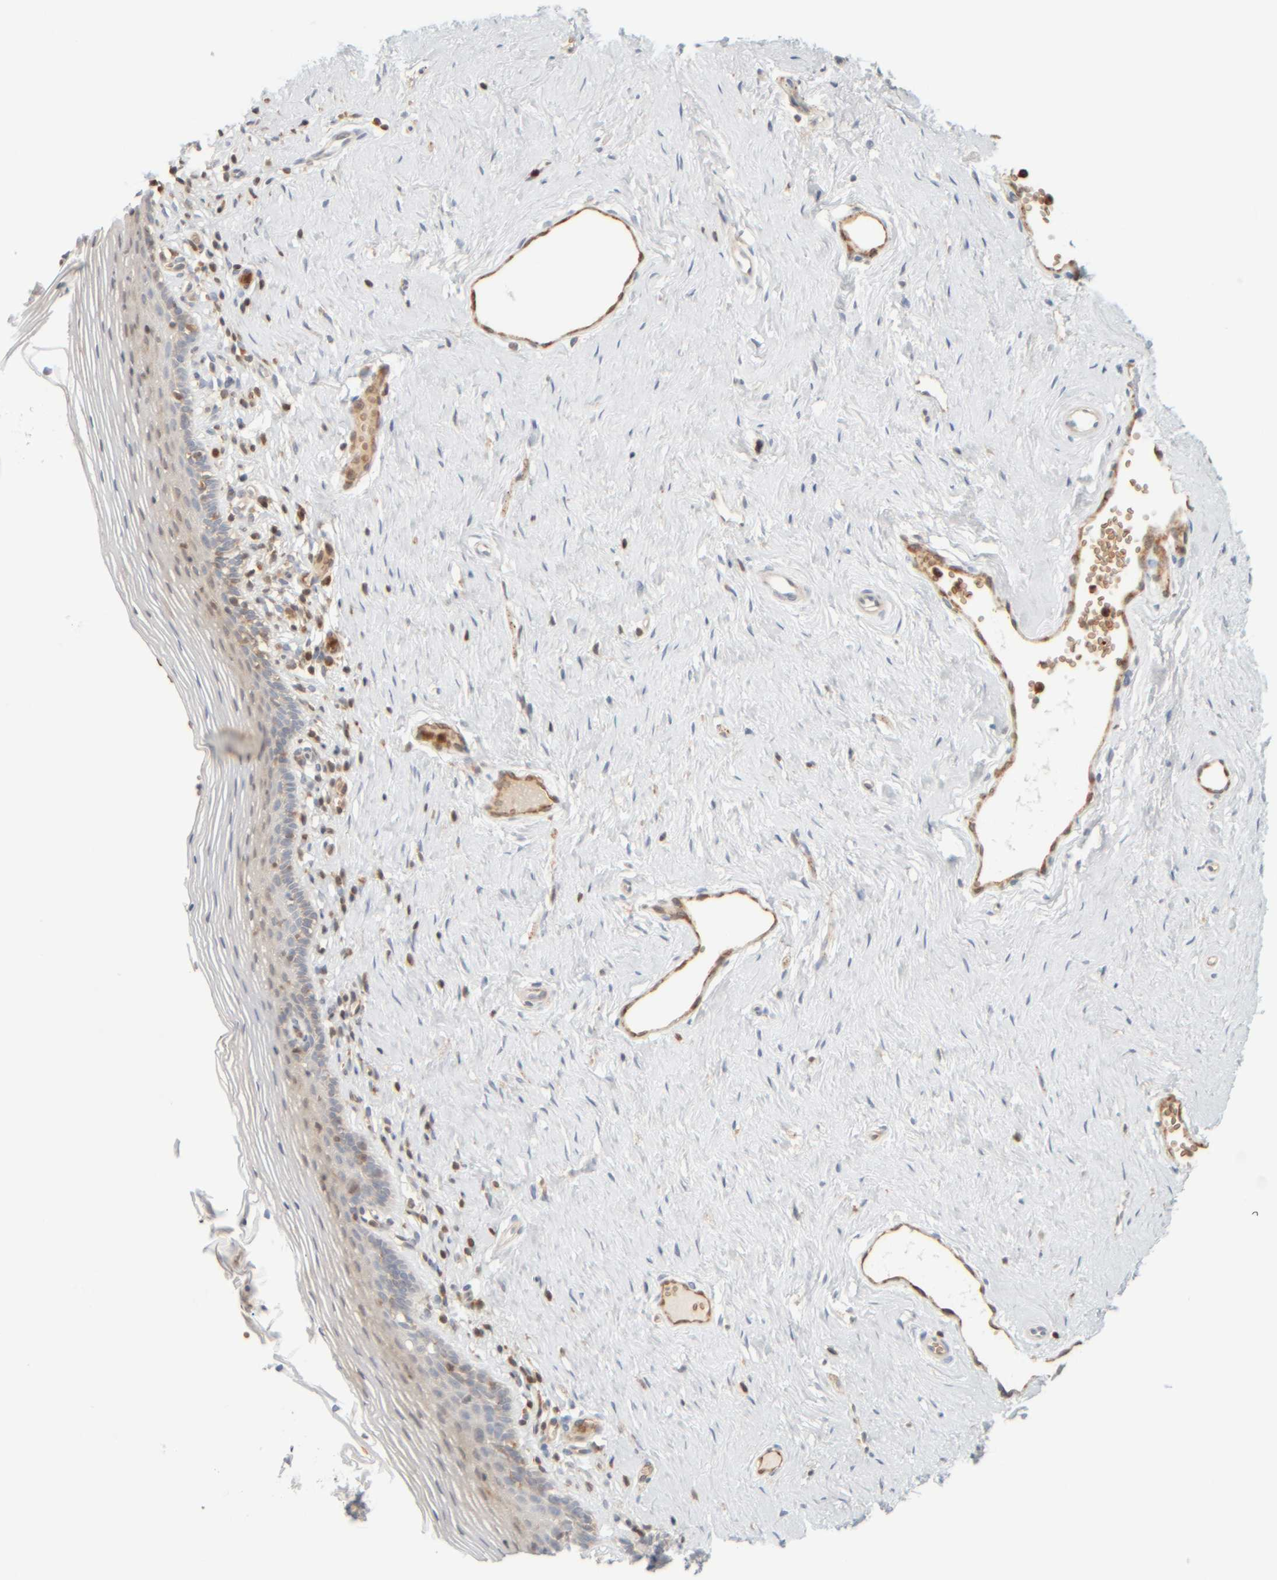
{"staining": {"intensity": "weak", "quantity": "25%-75%", "location": "cytoplasmic/membranous"}, "tissue": "vagina", "cell_type": "Squamous epithelial cells", "image_type": "normal", "snomed": [{"axis": "morphology", "description": "Normal tissue, NOS"}, {"axis": "topography", "description": "Vagina"}], "caption": "Human vagina stained with a brown dye displays weak cytoplasmic/membranous positive positivity in about 25%-75% of squamous epithelial cells.", "gene": "AARSD1", "patient": {"sex": "female", "age": 32}}